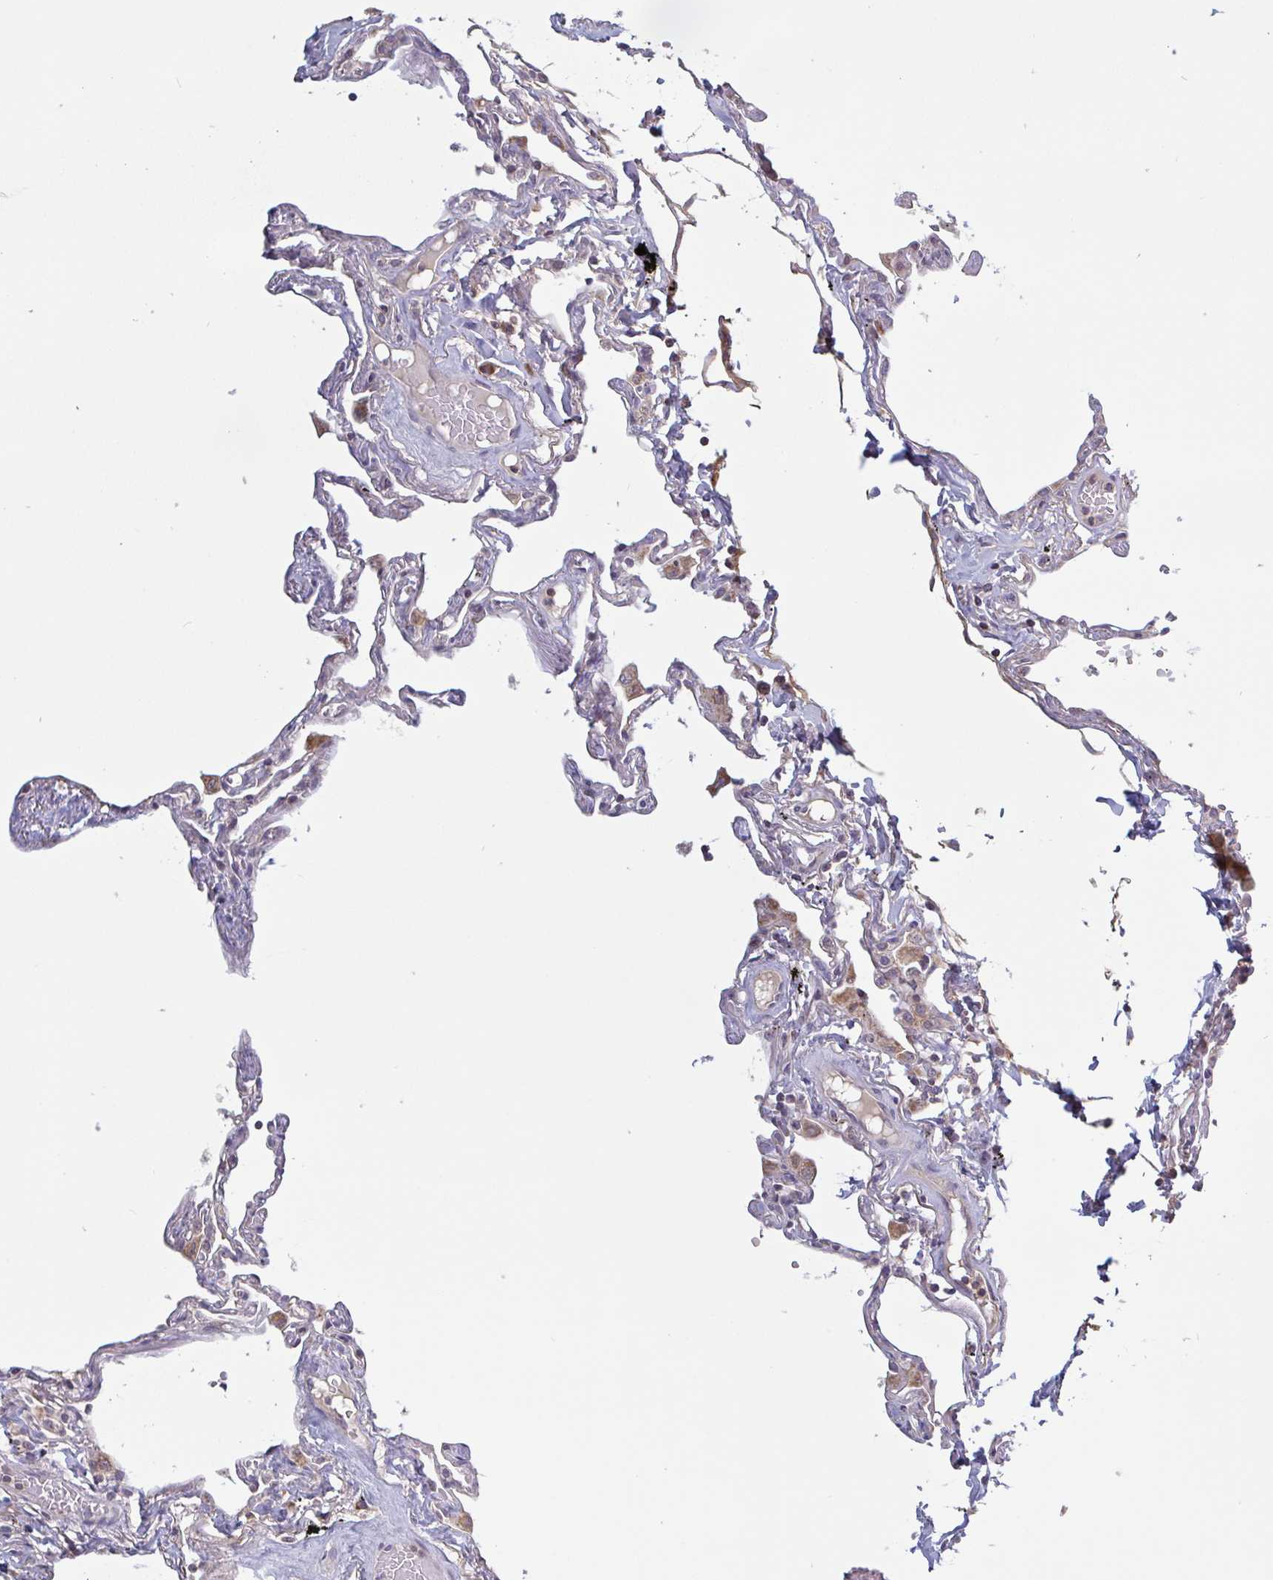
{"staining": {"intensity": "weak", "quantity": "25%-75%", "location": "cytoplasmic/membranous"}, "tissue": "lung", "cell_type": "Alveolar cells", "image_type": "normal", "snomed": [{"axis": "morphology", "description": "Normal tissue, NOS"}, {"axis": "topography", "description": "Lung"}], "caption": "Immunohistochemistry (IHC) staining of normal lung, which displays low levels of weak cytoplasmic/membranous positivity in approximately 25%-75% of alveolar cells indicating weak cytoplasmic/membranous protein positivity. The staining was performed using DAB (3,3'-diaminobenzidine) (brown) for protein detection and nuclei were counterstained in hematoxylin (blue).", "gene": "SURF1", "patient": {"sex": "female", "age": 67}}